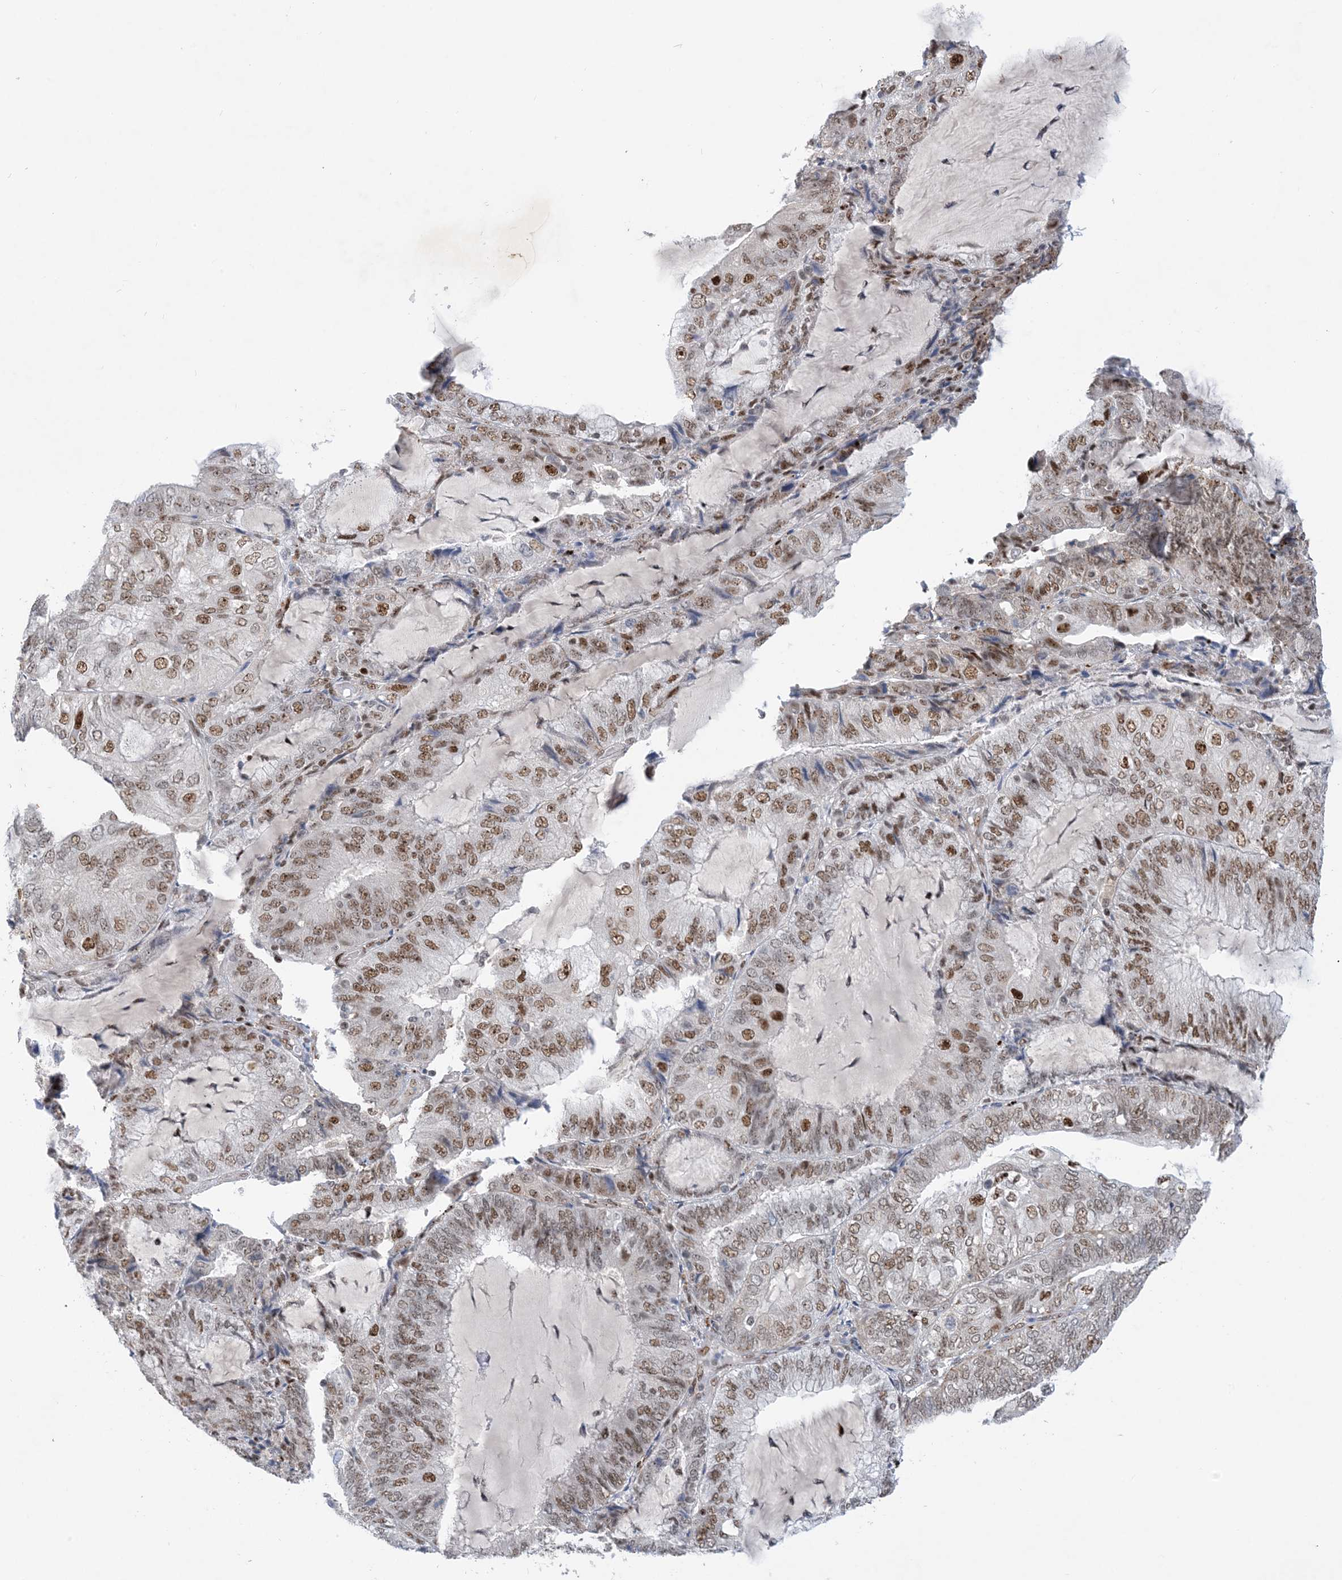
{"staining": {"intensity": "moderate", "quantity": ">75%", "location": "nuclear"}, "tissue": "endometrial cancer", "cell_type": "Tumor cells", "image_type": "cancer", "snomed": [{"axis": "morphology", "description": "Adenocarcinoma, NOS"}, {"axis": "topography", "description": "Endometrium"}], "caption": "About >75% of tumor cells in human endometrial cancer display moderate nuclear protein staining as visualized by brown immunohistochemical staining.", "gene": "TSPYL1", "patient": {"sex": "female", "age": 81}}